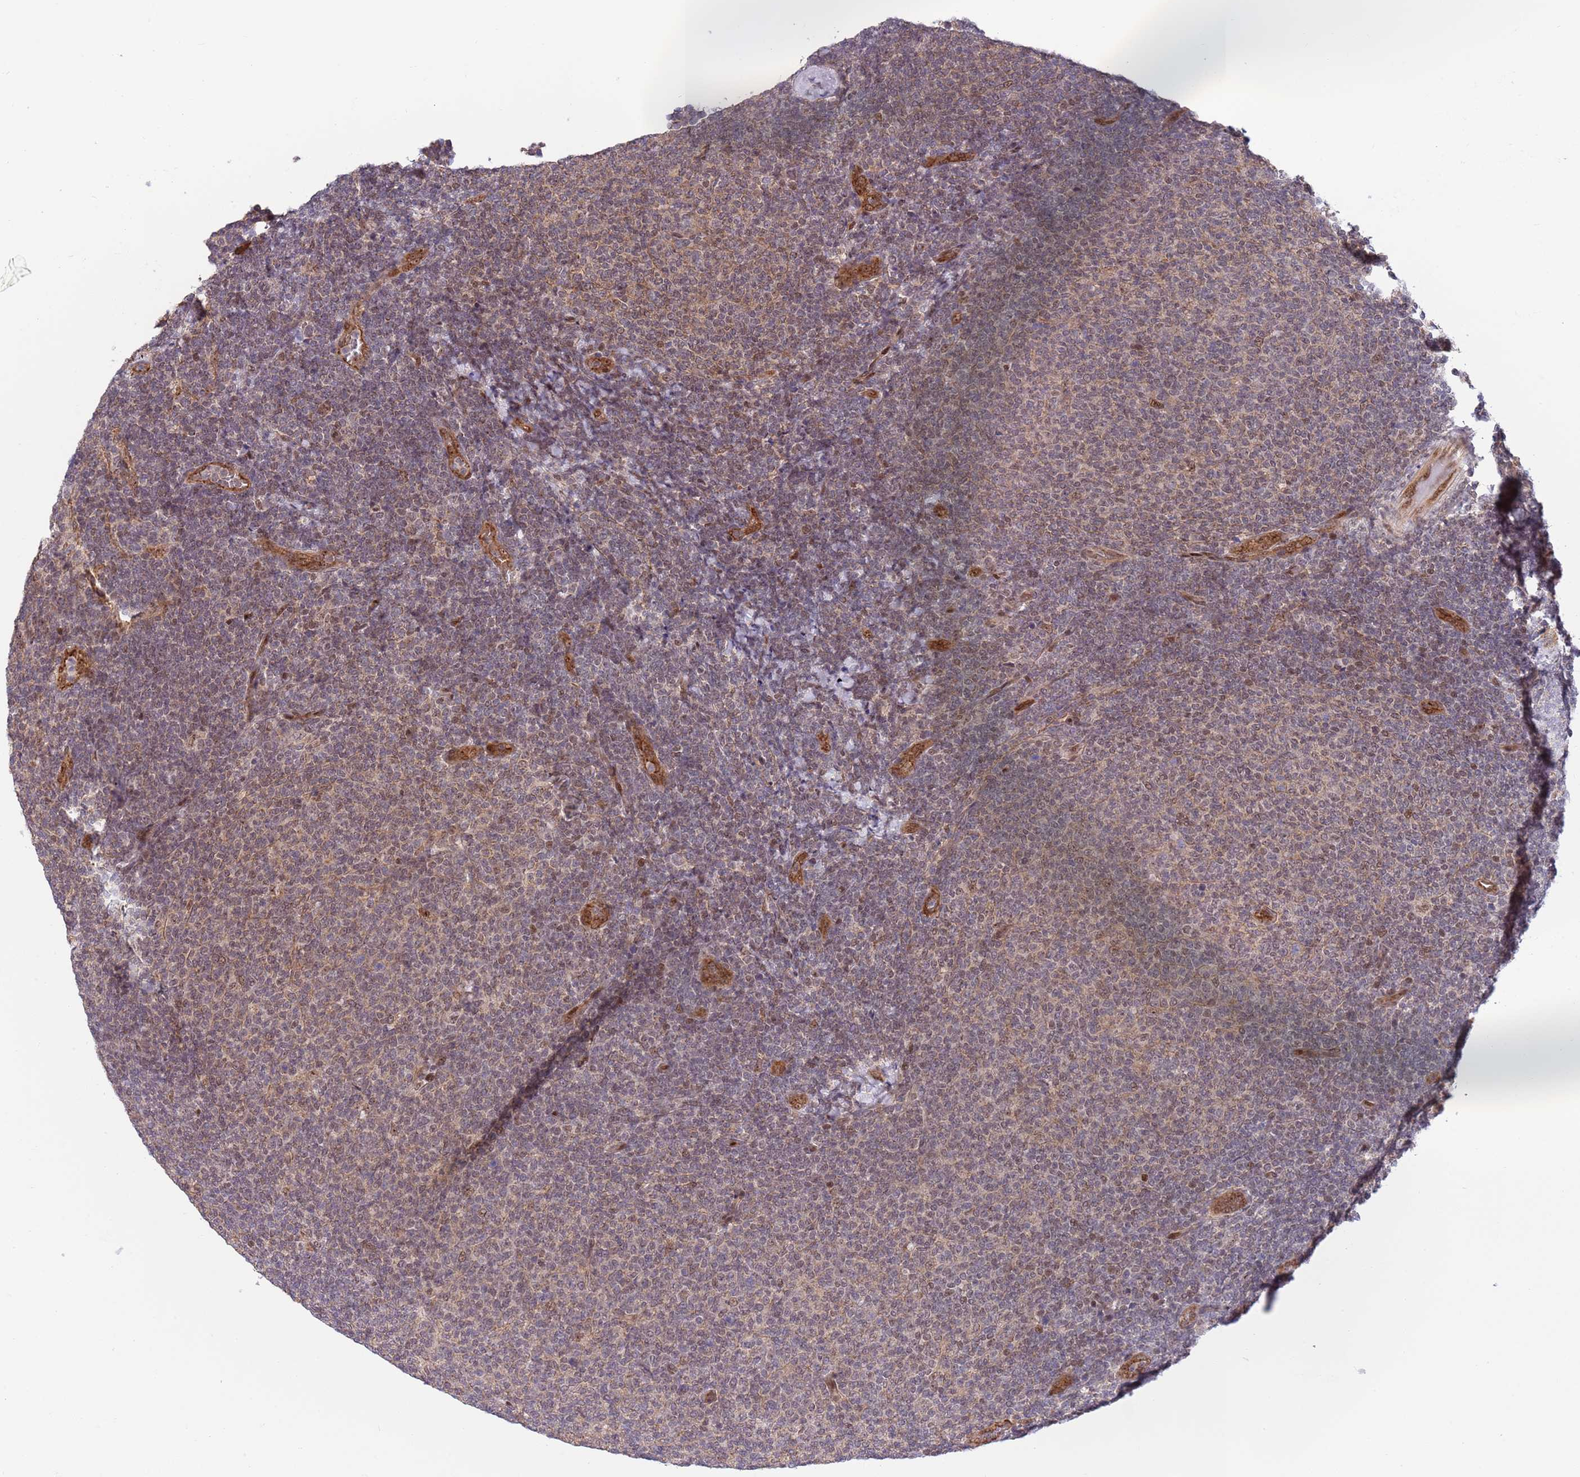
{"staining": {"intensity": "weak", "quantity": "25%-75%", "location": "nuclear"}, "tissue": "lymphoma", "cell_type": "Tumor cells", "image_type": "cancer", "snomed": [{"axis": "morphology", "description": "Malignant lymphoma, non-Hodgkin's type, Low grade"}, {"axis": "topography", "description": "Lymph node"}], "caption": "About 25%-75% of tumor cells in human lymphoma reveal weak nuclear protein expression as visualized by brown immunohistochemical staining.", "gene": "TBX10", "patient": {"sex": "male", "age": 66}}